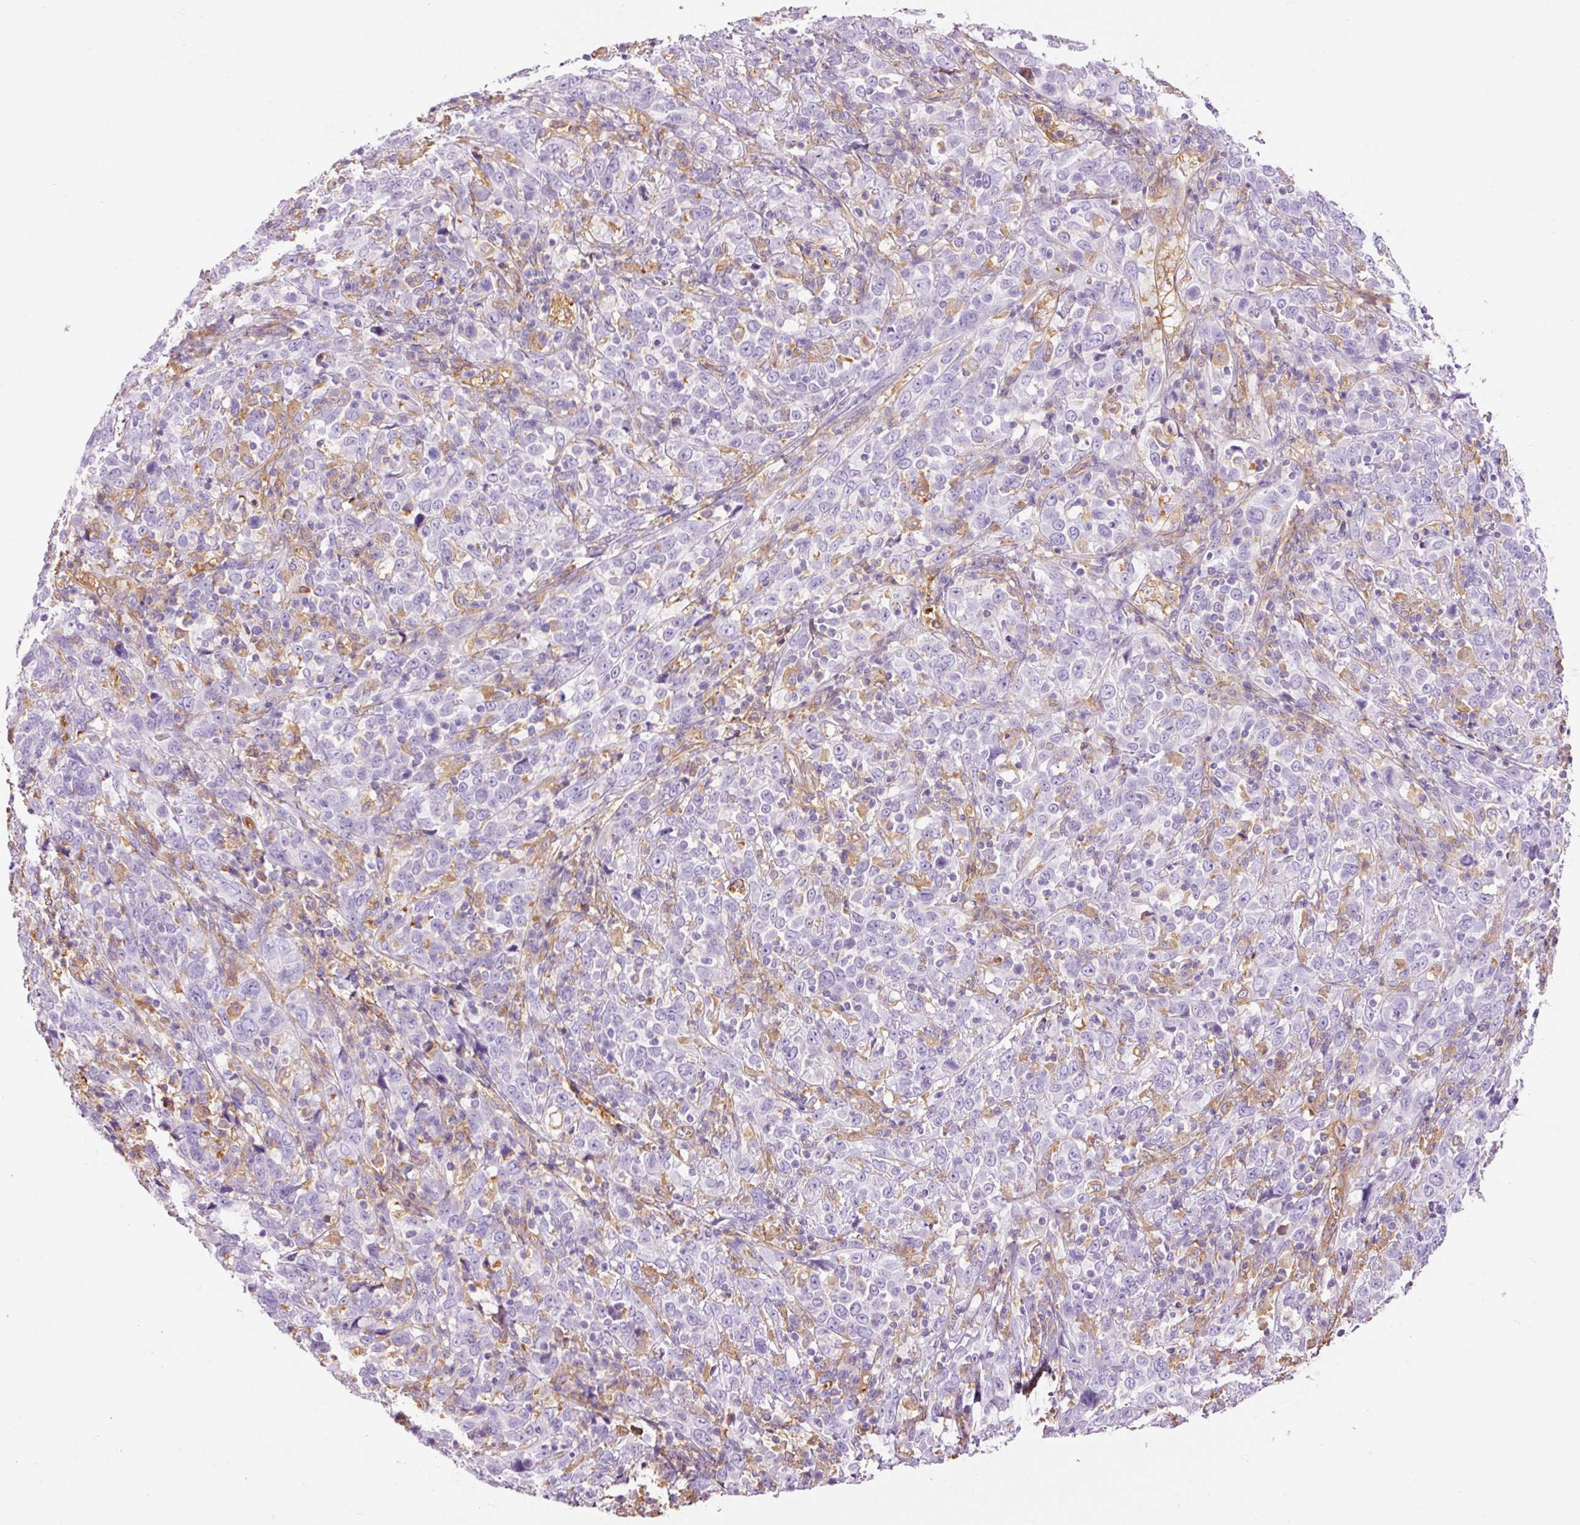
{"staining": {"intensity": "negative", "quantity": "none", "location": "none"}, "tissue": "cervical cancer", "cell_type": "Tumor cells", "image_type": "cancer", "snomed": [{"axis": "morphology", "description": "Squamous cell carcinoma, NOS"}, {"axis": "topography", "description": "Cervix"}], "caption": "Tumor cells are negative for brown protein staining in cervical squamous cell carcinoma. (DAB immunohistochemistry visualized using brightfield microscopy, high magnification).", "gene": "IL10RB", "patient": {"sex": "female", "age": 46}}